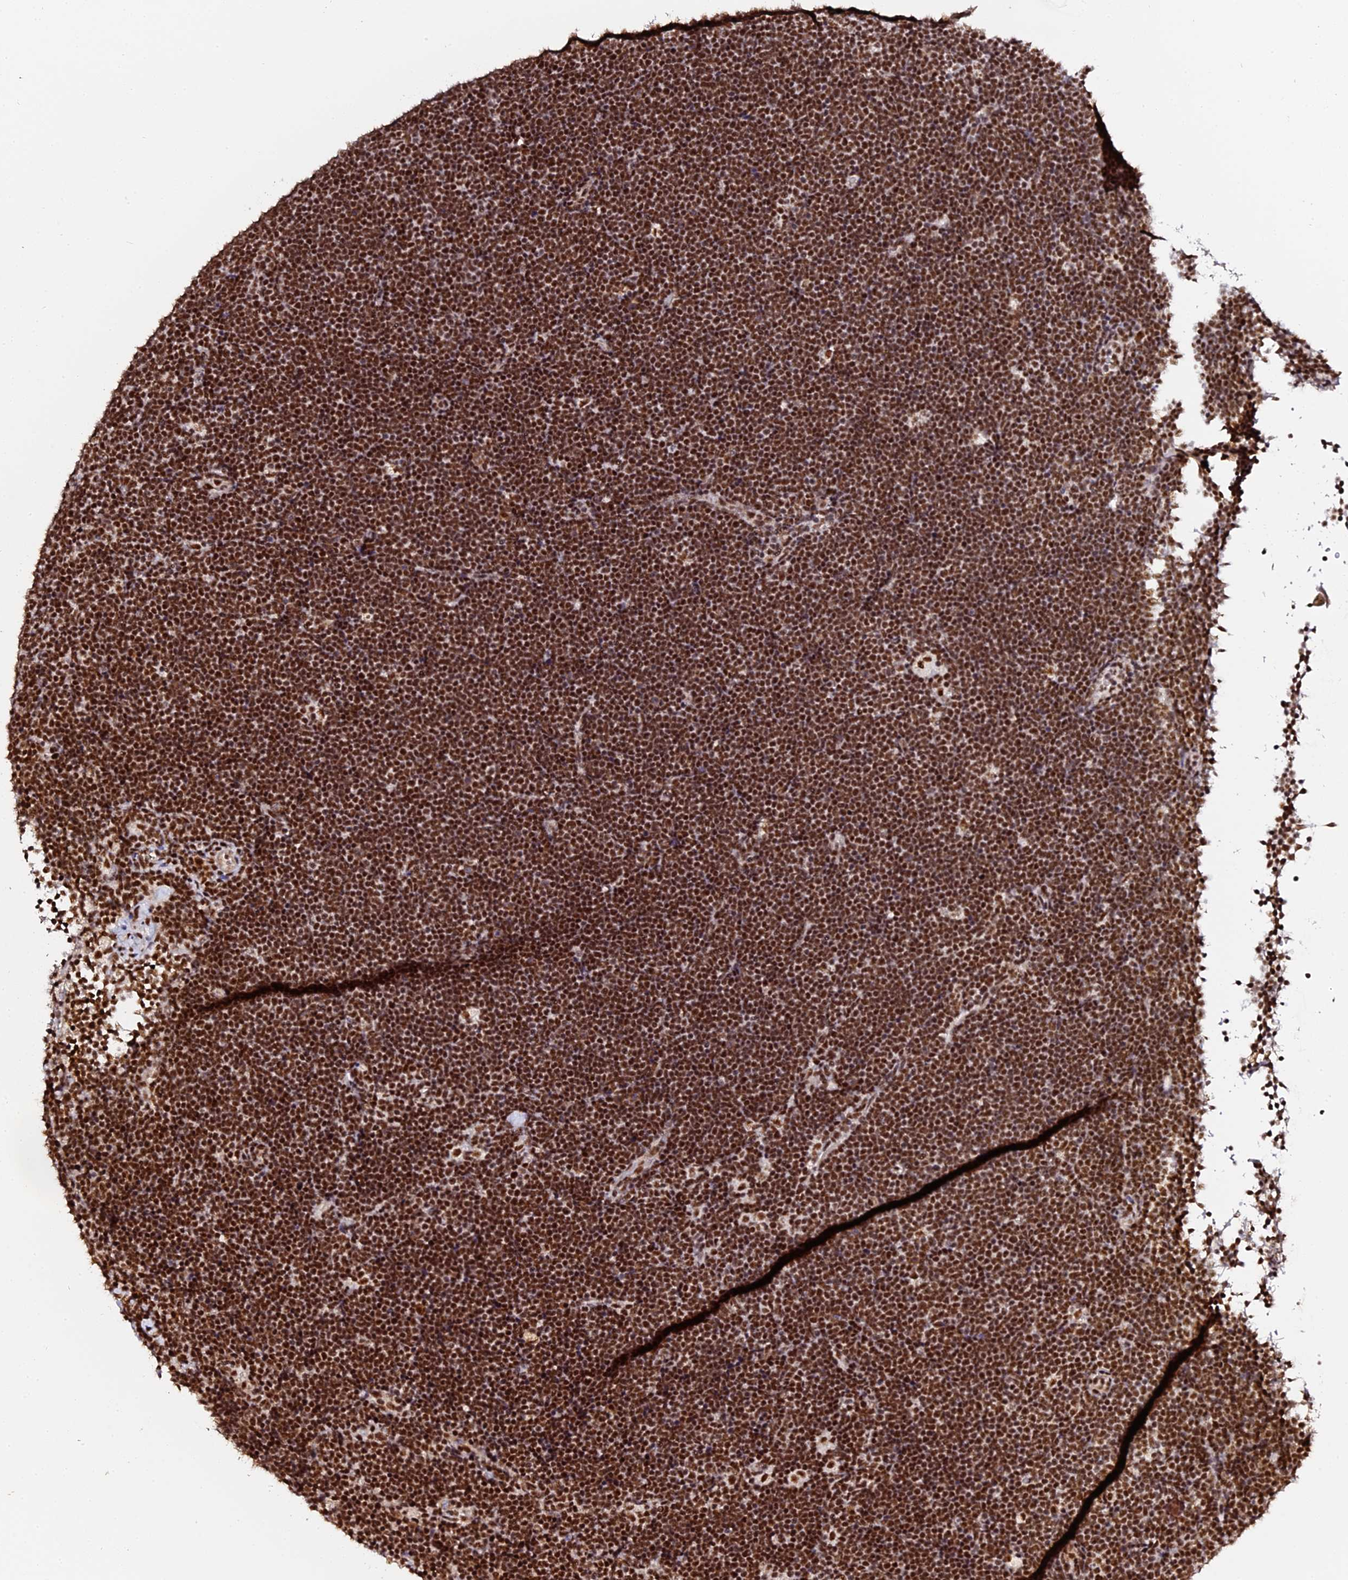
{"staining": {"intensity": "strong", "quantity": ">75%", "location": "nuclear"}, "tissue": "lymphoma", "cell_type": "Tumor cells", "image_type": "cancer", "snomed": [{"axis": "morphology", "description": "Malignant lymphoma, non-Hodgkin's type, High grade"}, {"axis": "topography", "description": "Lymph node"}], "caption": "An immunohistochemistry (IHC) image of neoplastic tissue is shown. Protein staining in brown shows strong nuclear positivity in malignant lymphoma, non-Hodgkin's type (high-grade) within tumor cells.", "gene": "MCRS1", "patient": {"sex": "male", "age": 13}}